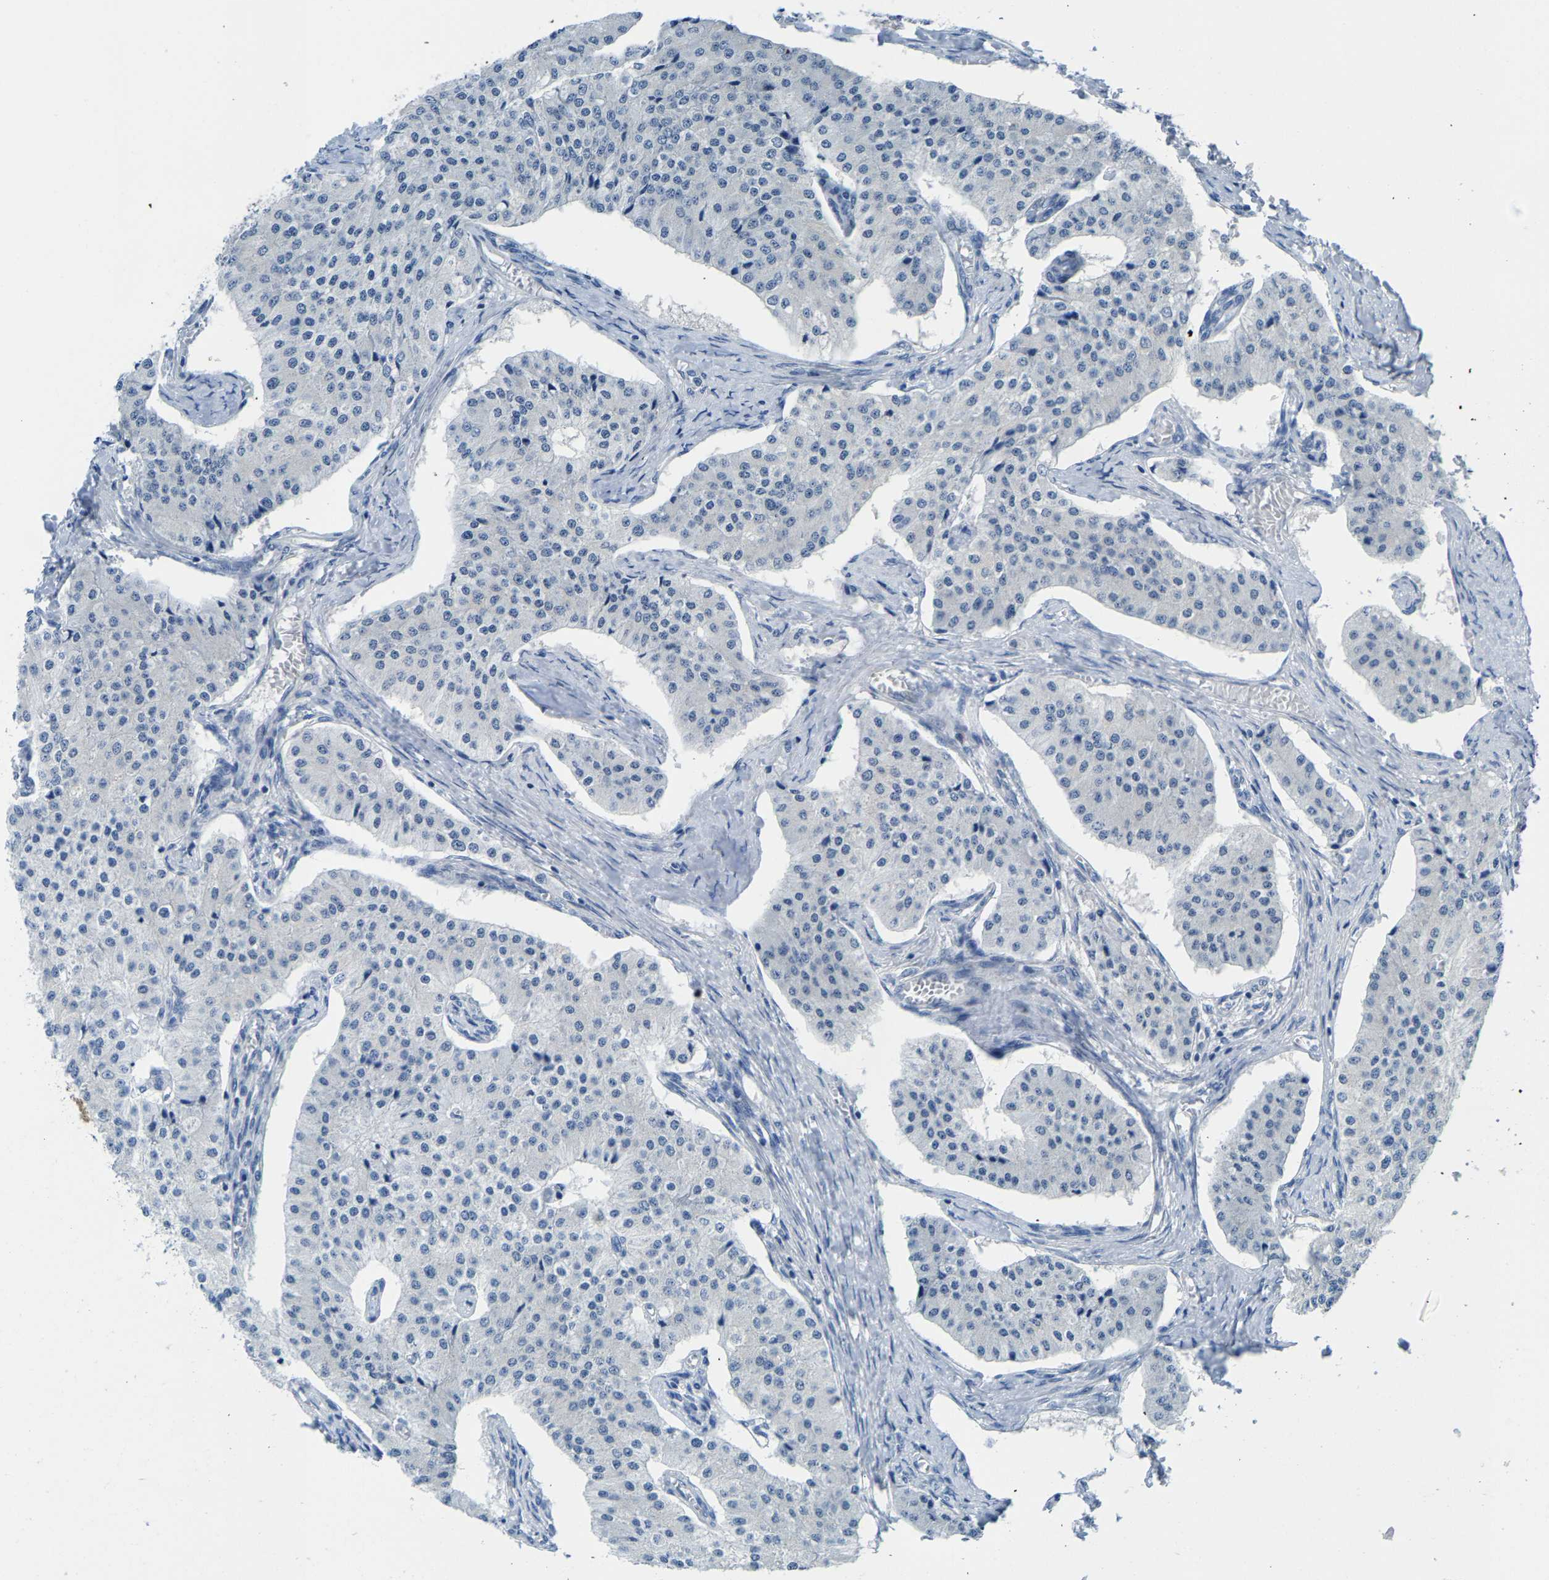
{"staining": {"intensity": "negative", "quantity": "none", "location": "none"}, "tissue": "carcinoid", "cell_type": "Tumor cells", "image_type": "cancer", "snomed": [{"axis": "morphology", "description": "Carcinoid, malignant, NOS"}, {"axis": "topography", "description": "Colon"}], "caption": "This is a image of immunohistochemistry staining of carcinoid, which shows no positivity in tumor cells.", "gene": "SSH3", "patient": {"sex": "female", "age": 52}}